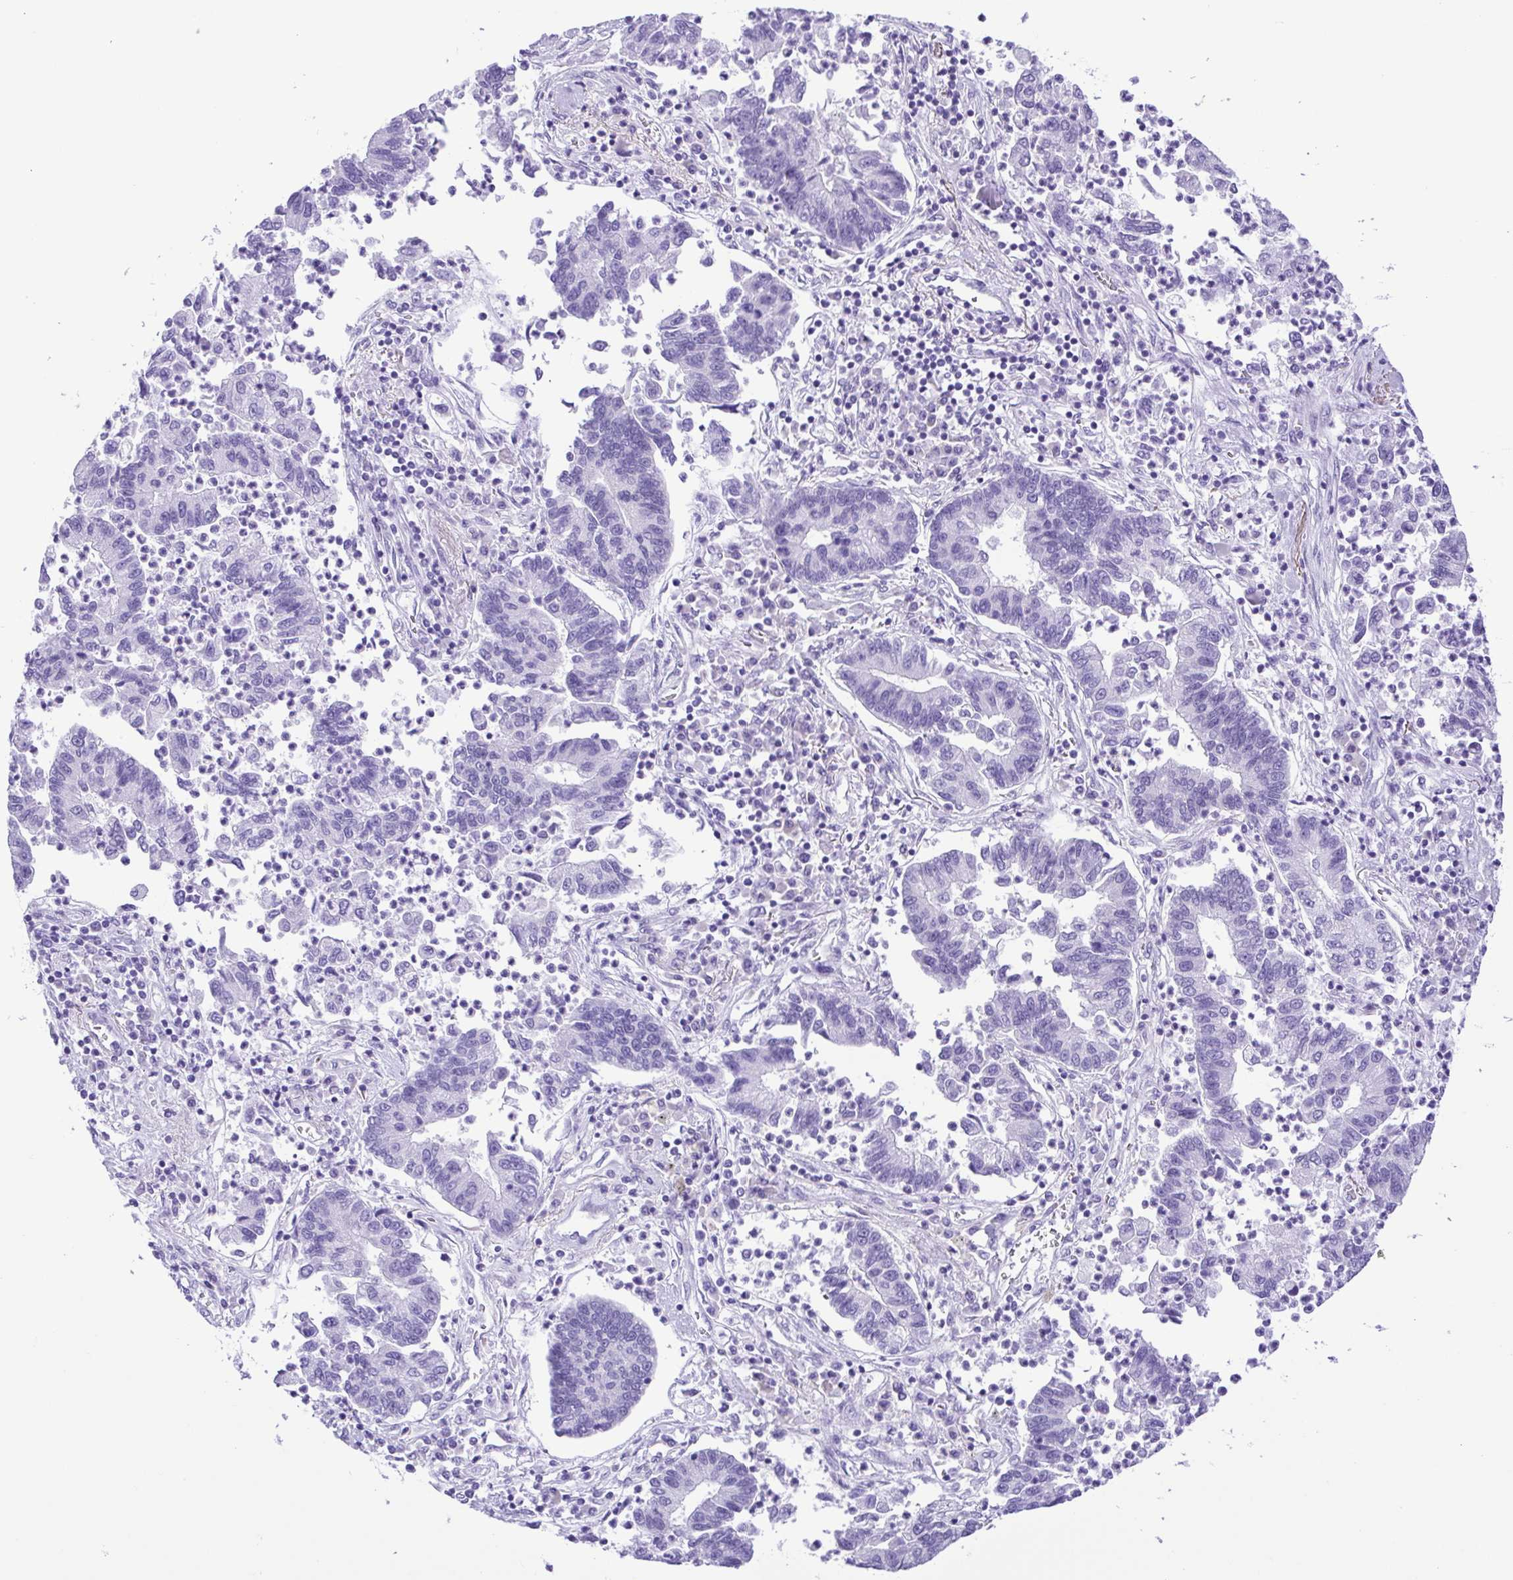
{"staining": {"intensity": "negative", "quantity": "none", "location": "none"}, "tissue": "lung cancer", "cell_type": "Tumor cells", "image_type": "cancer", "snomed": [{"axis": "morphology", "description": "Adenocarcinoma, NOS"}, {"axis": "topography", "description": "Lung"}], "caption": "This is a photomicrograph of immunohistochemistry staining of adenocarcinoma (lung), which shows no positivity in tumor cells.", "gene": "PAK3", "patient": {"sex": "female", "age": 57}}